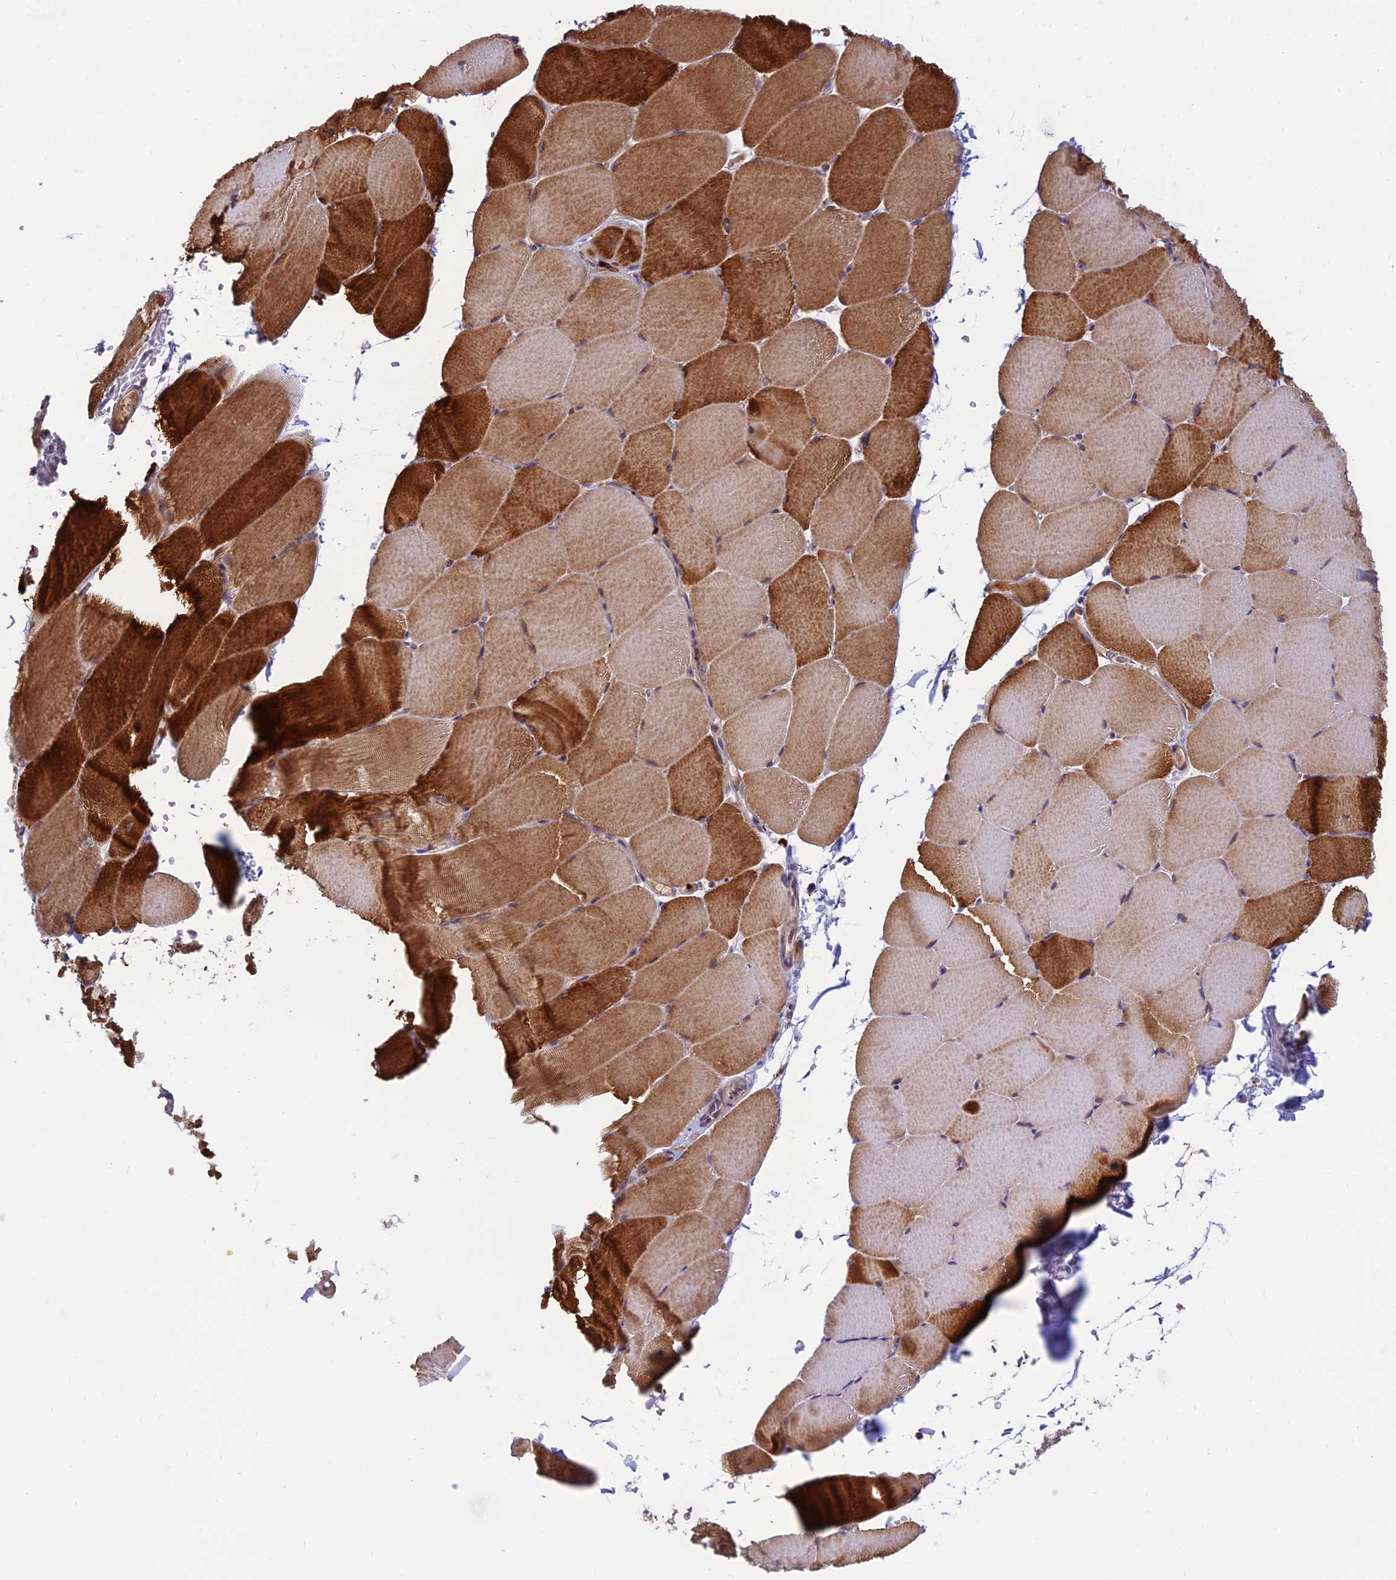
{"staining": {"intensity": "strong", "quantity": "25%-75%", "location": "cytoplasmic/membranous"}, "tissue": "skeletal muscle", "cell_type": "Myocytes", "image_type": "normal", "snomed": [{"axis": "morphology", "description": "Normal tissue, NOS"}, {"axis": "topography", "description": "Skeletal muscle"}, {"axis": "topography", "description": "Parathyroid gland"}], "caption": "Human skeletal muscle stained for a protein (brown) shows strong cytoplasmic/membranous positive expression in about 25%-75% of myocytes.", "gene": "ASPDH", "patient": {"sex": "female", "age": 37}}